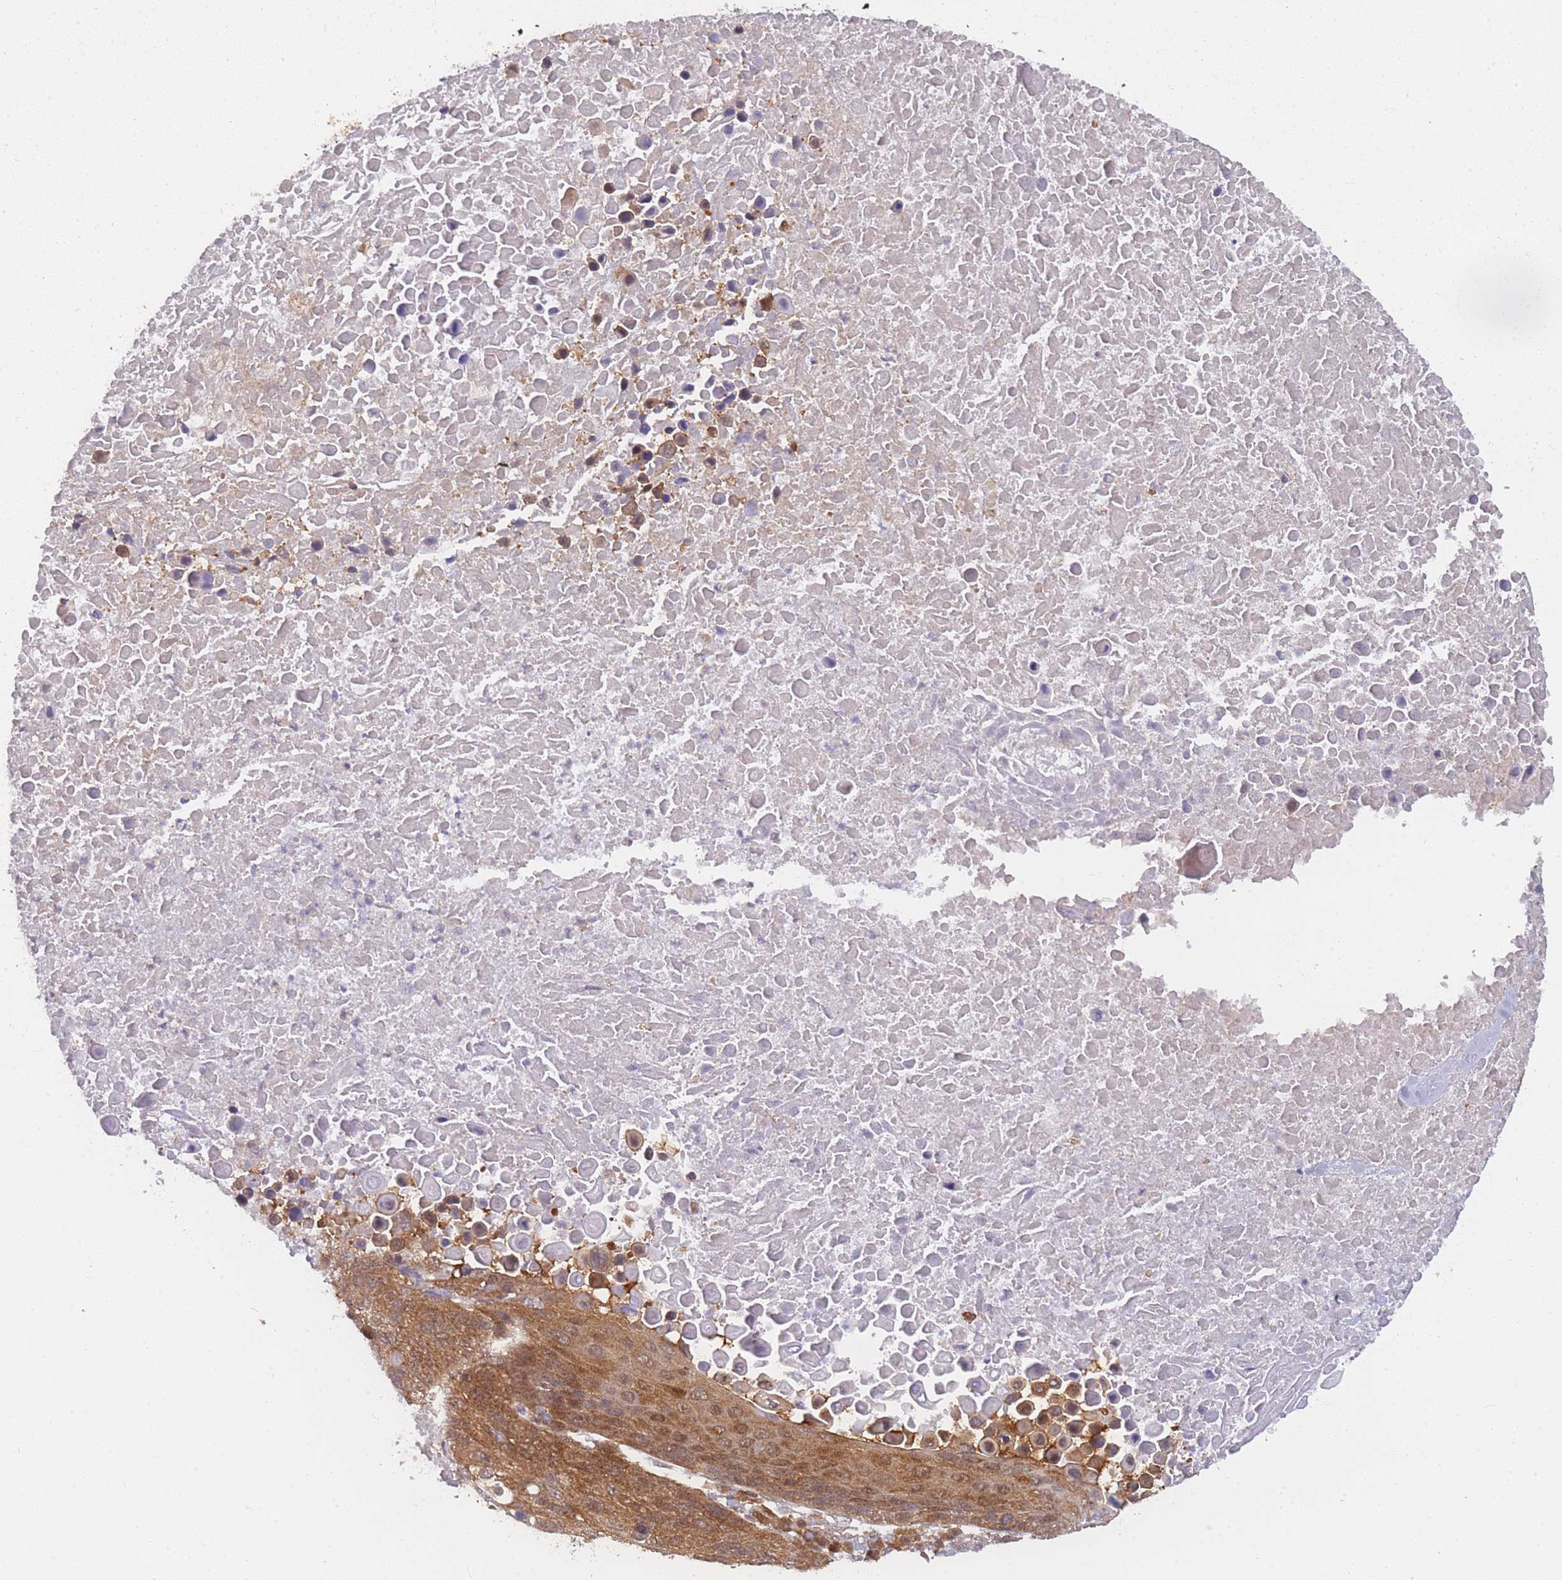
{"staining": {"intensity": "moderate", "quantity": ">75%", "location": "cytoplasmic/membranous"}, "tissue": "lung cancer", "cell_type": "Tumor cells", "image_type": "cancer", "snomed": [{"axis": "morphology", "description": "Normal tissue, NOS"}, {"axis": "morphology", "description": "Squamous cell carcinoma, NOS"}, {"axis": "topography", "description": "Lymph node"}, {"axis": "topography", "description": "Lung"}], "caption": "IHC image of human lung cancer stained for a protein (brown), which demonstrates medium levels of moderate cytoplasmic/membranous expression in about >75% of tumor cells.", "gene": "MRI1", "patient": {"sex": "male", "age": 66}}